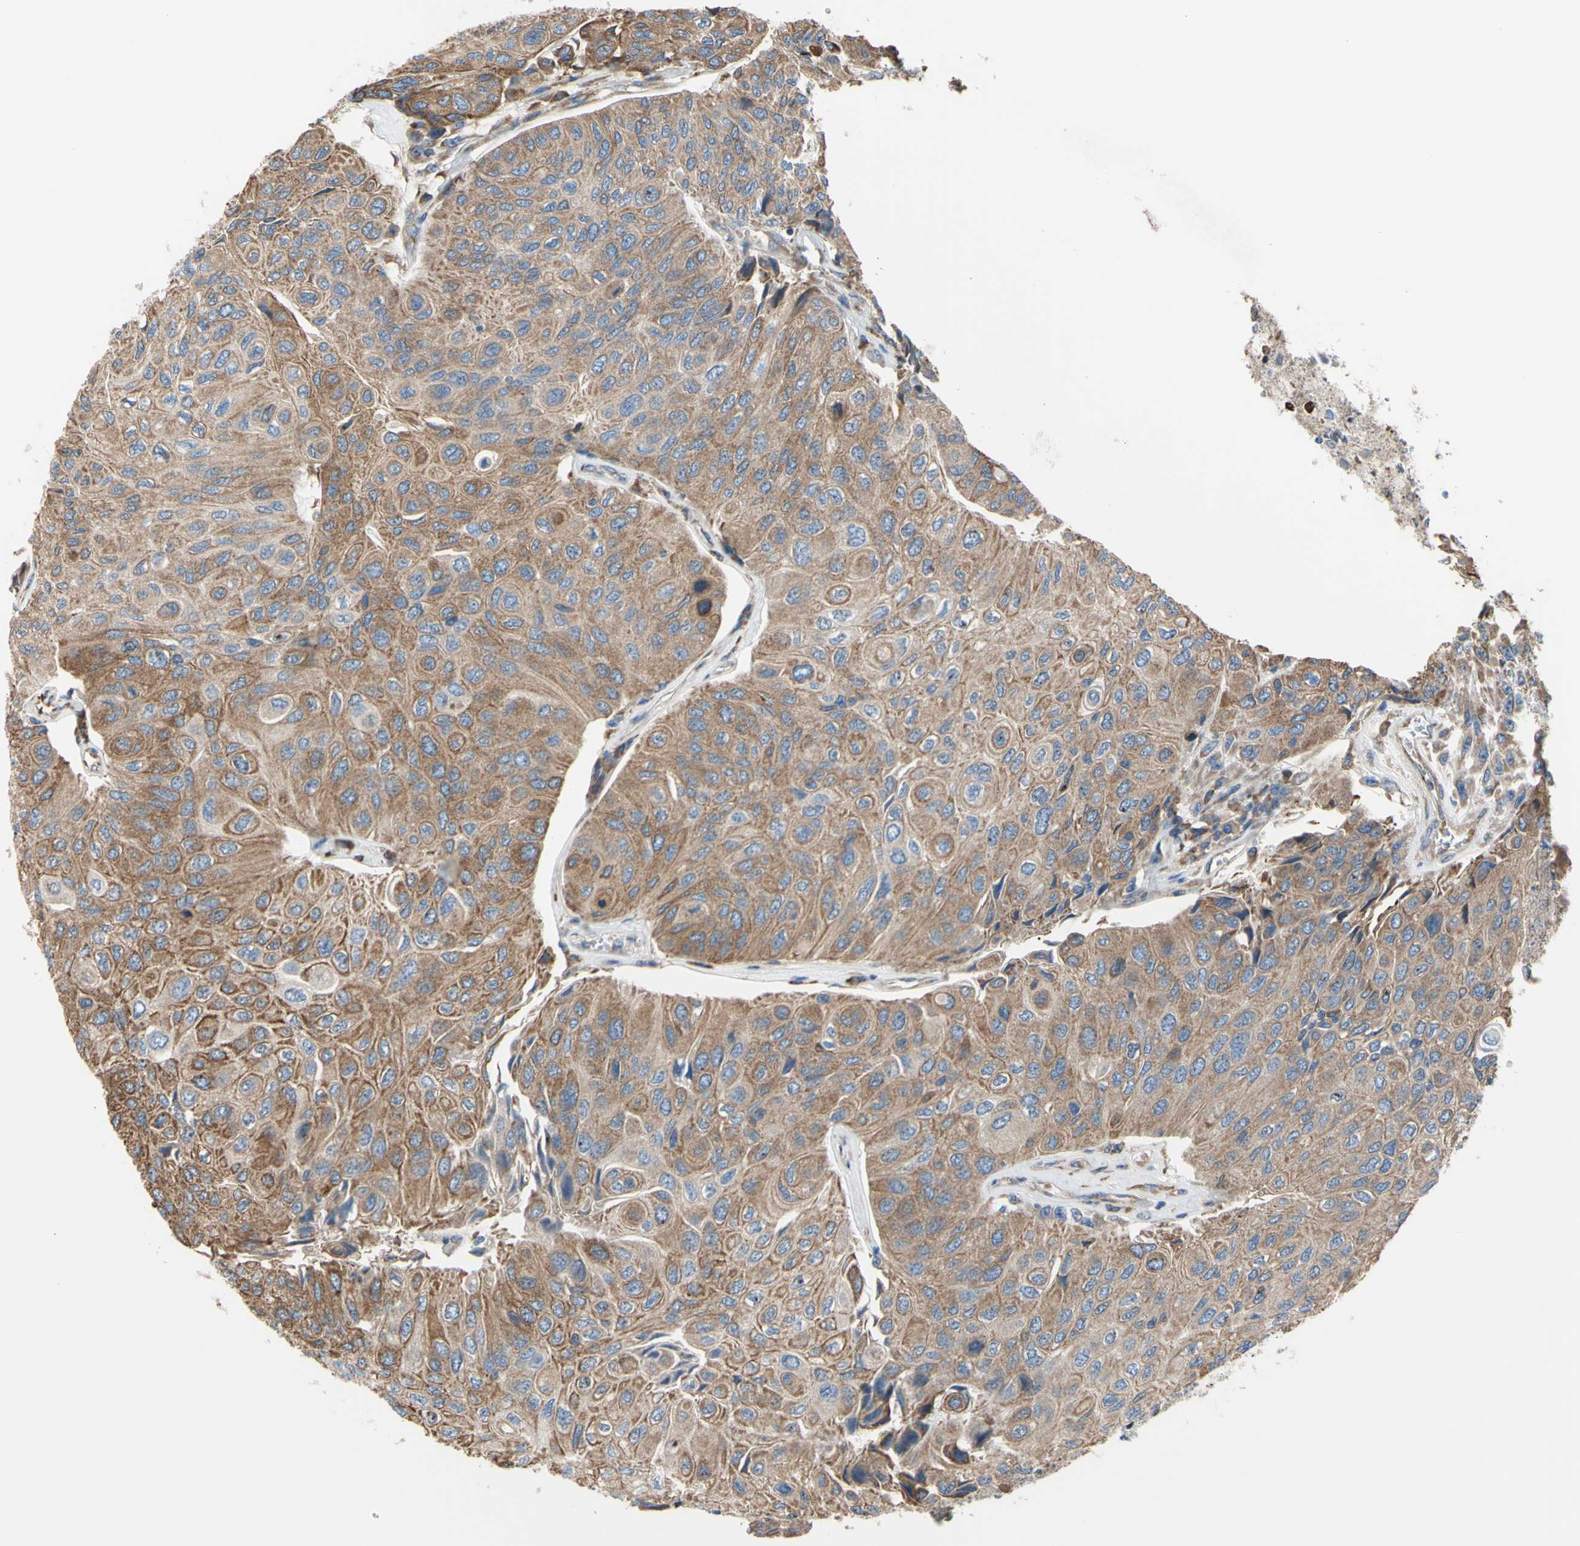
{"staining": {"intensity": "moderate", "quantity": ">75%", "location": "cytoplasmic/membranous"}, "tissue": "urothelial cancer", "cell_type": "Tumor cells", "image_type": "cancer", "snomed": [{"axis": "morphology", "description": "Urothelial carcinoma, High grade"}, {"axis": "topography", "description": "Urinary bladder"}], "caption": "This photomicrograph shows immunohistochemistry staining of human urothelial cancer, with medium moderate cytoplasmic/membranous staining in approximately >75% of tumor cells.", "gene": "BMF", "patient": {"sex": "male", "age": 66}}